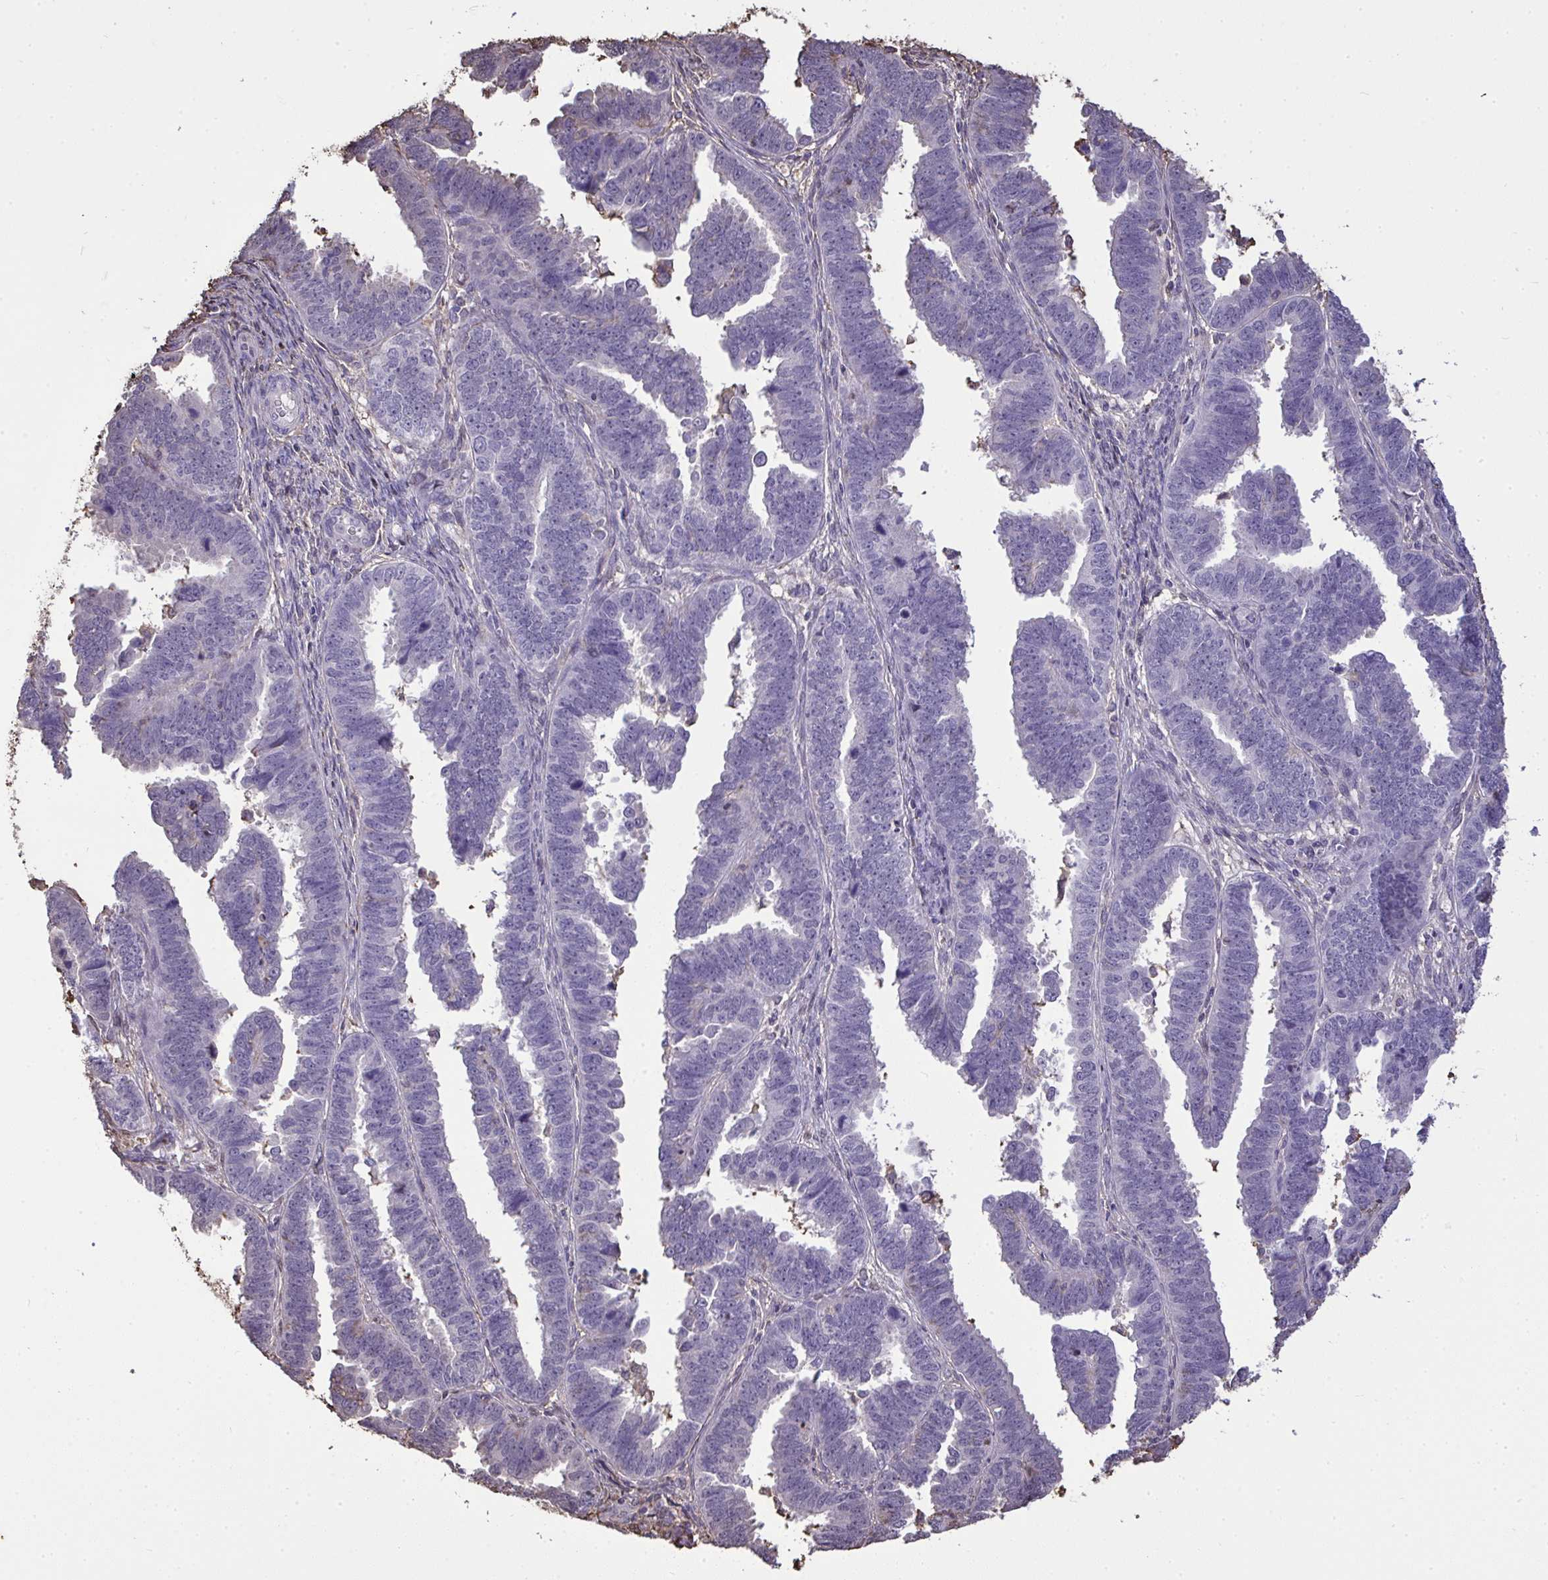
{"staining": {"intensity": "negative", "quantity": "none", "location": "none"}, "tissue": "endometrial cancer", "cell_type": "Tumor cells", "image_type": "cancer", "snomed": [{"axis": "morphology", "description": "Adenocarcinoma, NOS"}, {"axis": "topography", "description": "Endometrium"}], "caption": "Image shows no significant protein staining in tumor cells of adenocarcinoma (endometrial).", "gene": "ANXA5", "patient": {"sex": "female", "age": 75}}